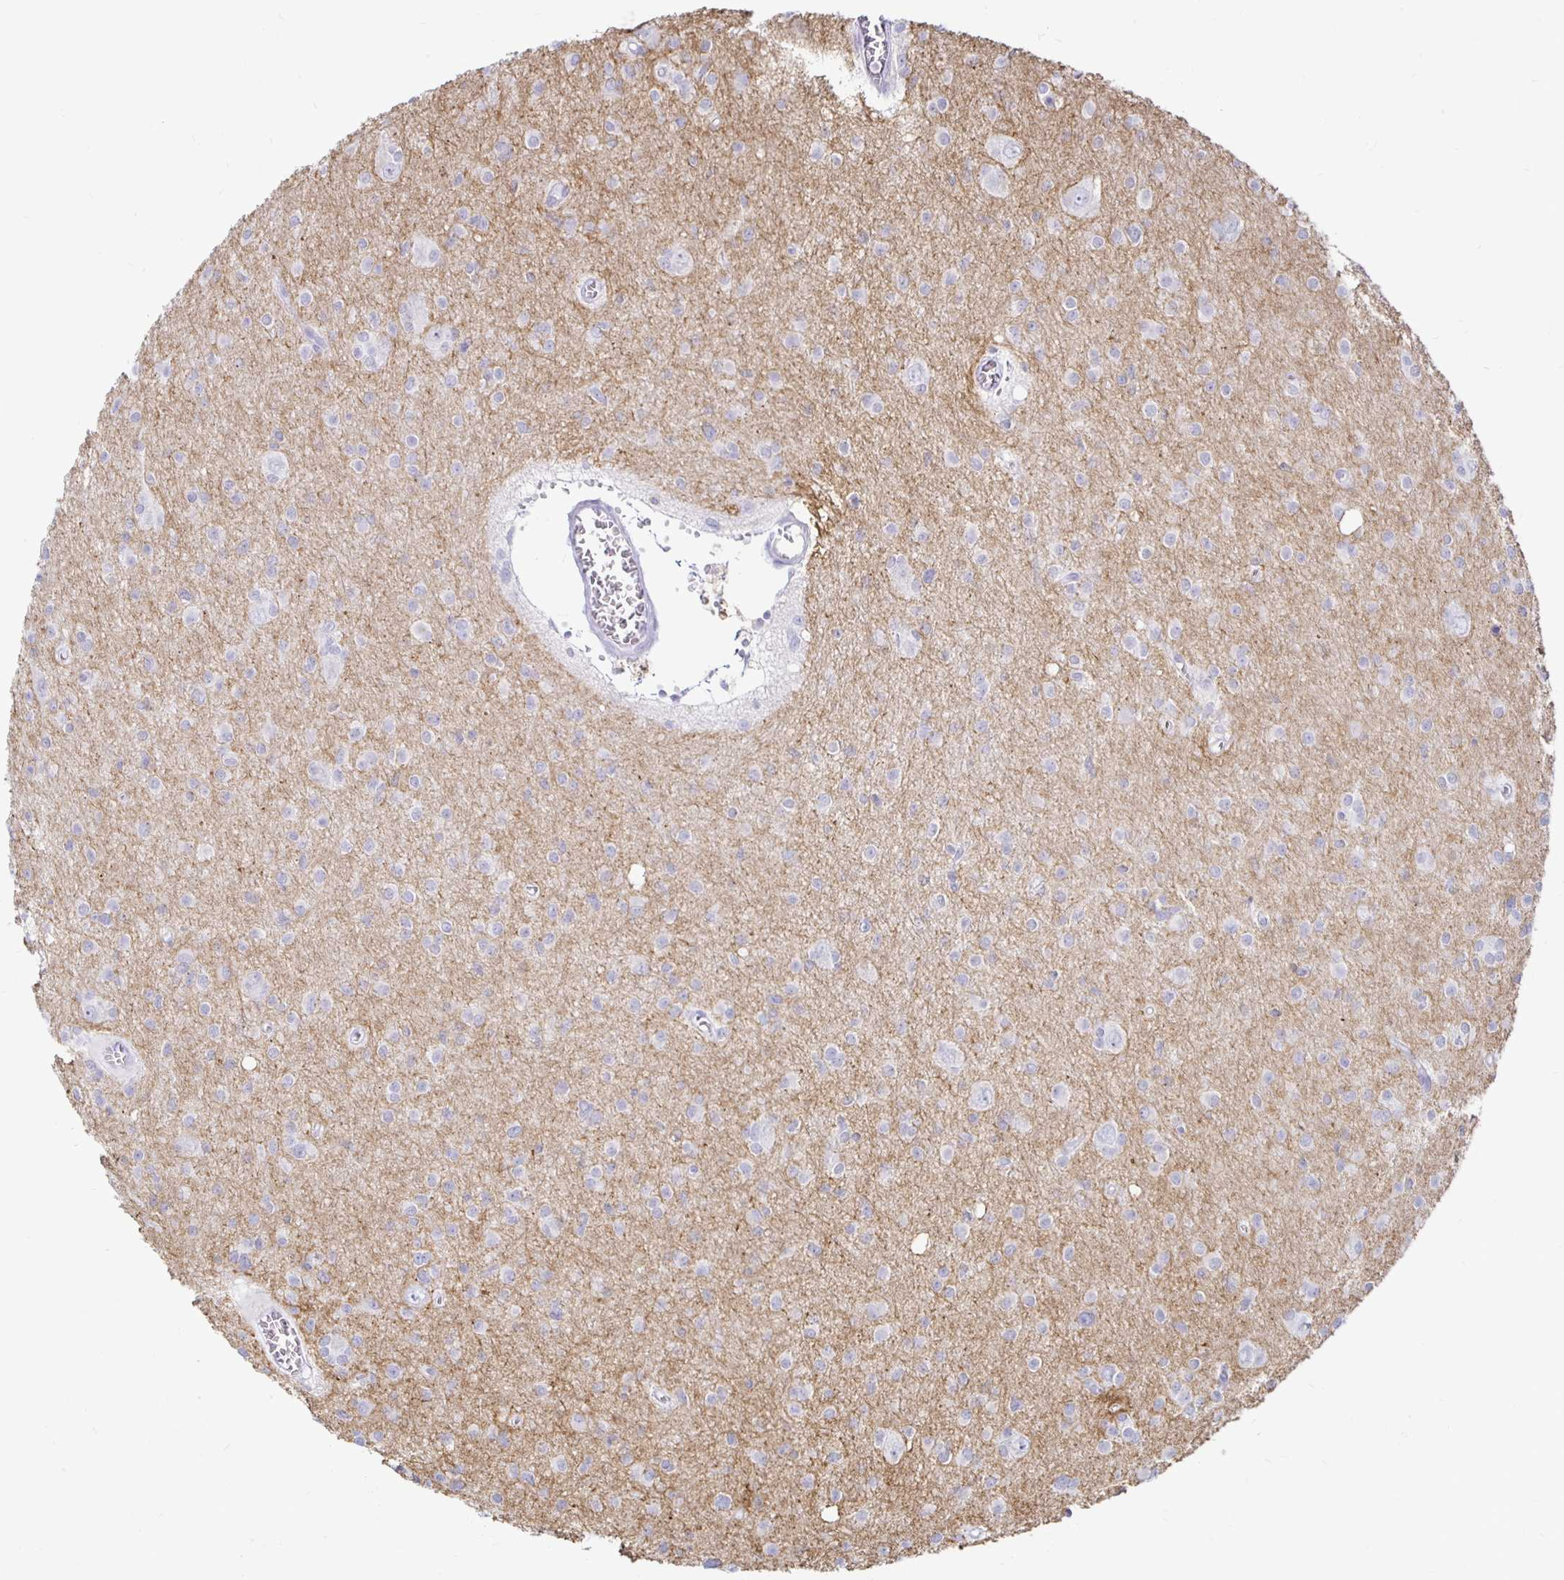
{"staining": {"intensity": "negative", "quantity": "none", "location": "none"}, "tissue": "glioma", "cell_type": "Tumor cells", "image_type": "cancer", "snomed": [{"axis": "morphology", "description": "Glioma, malignant, High grade"}, {"axis": "topography", "description": "Brain"}], "caption": "Micrograph shows no significant protein expression in tumor cells of malignant high-grade glioma.", "gene": "SIRPA", "patient": {"sex": "male", "age": 23}}